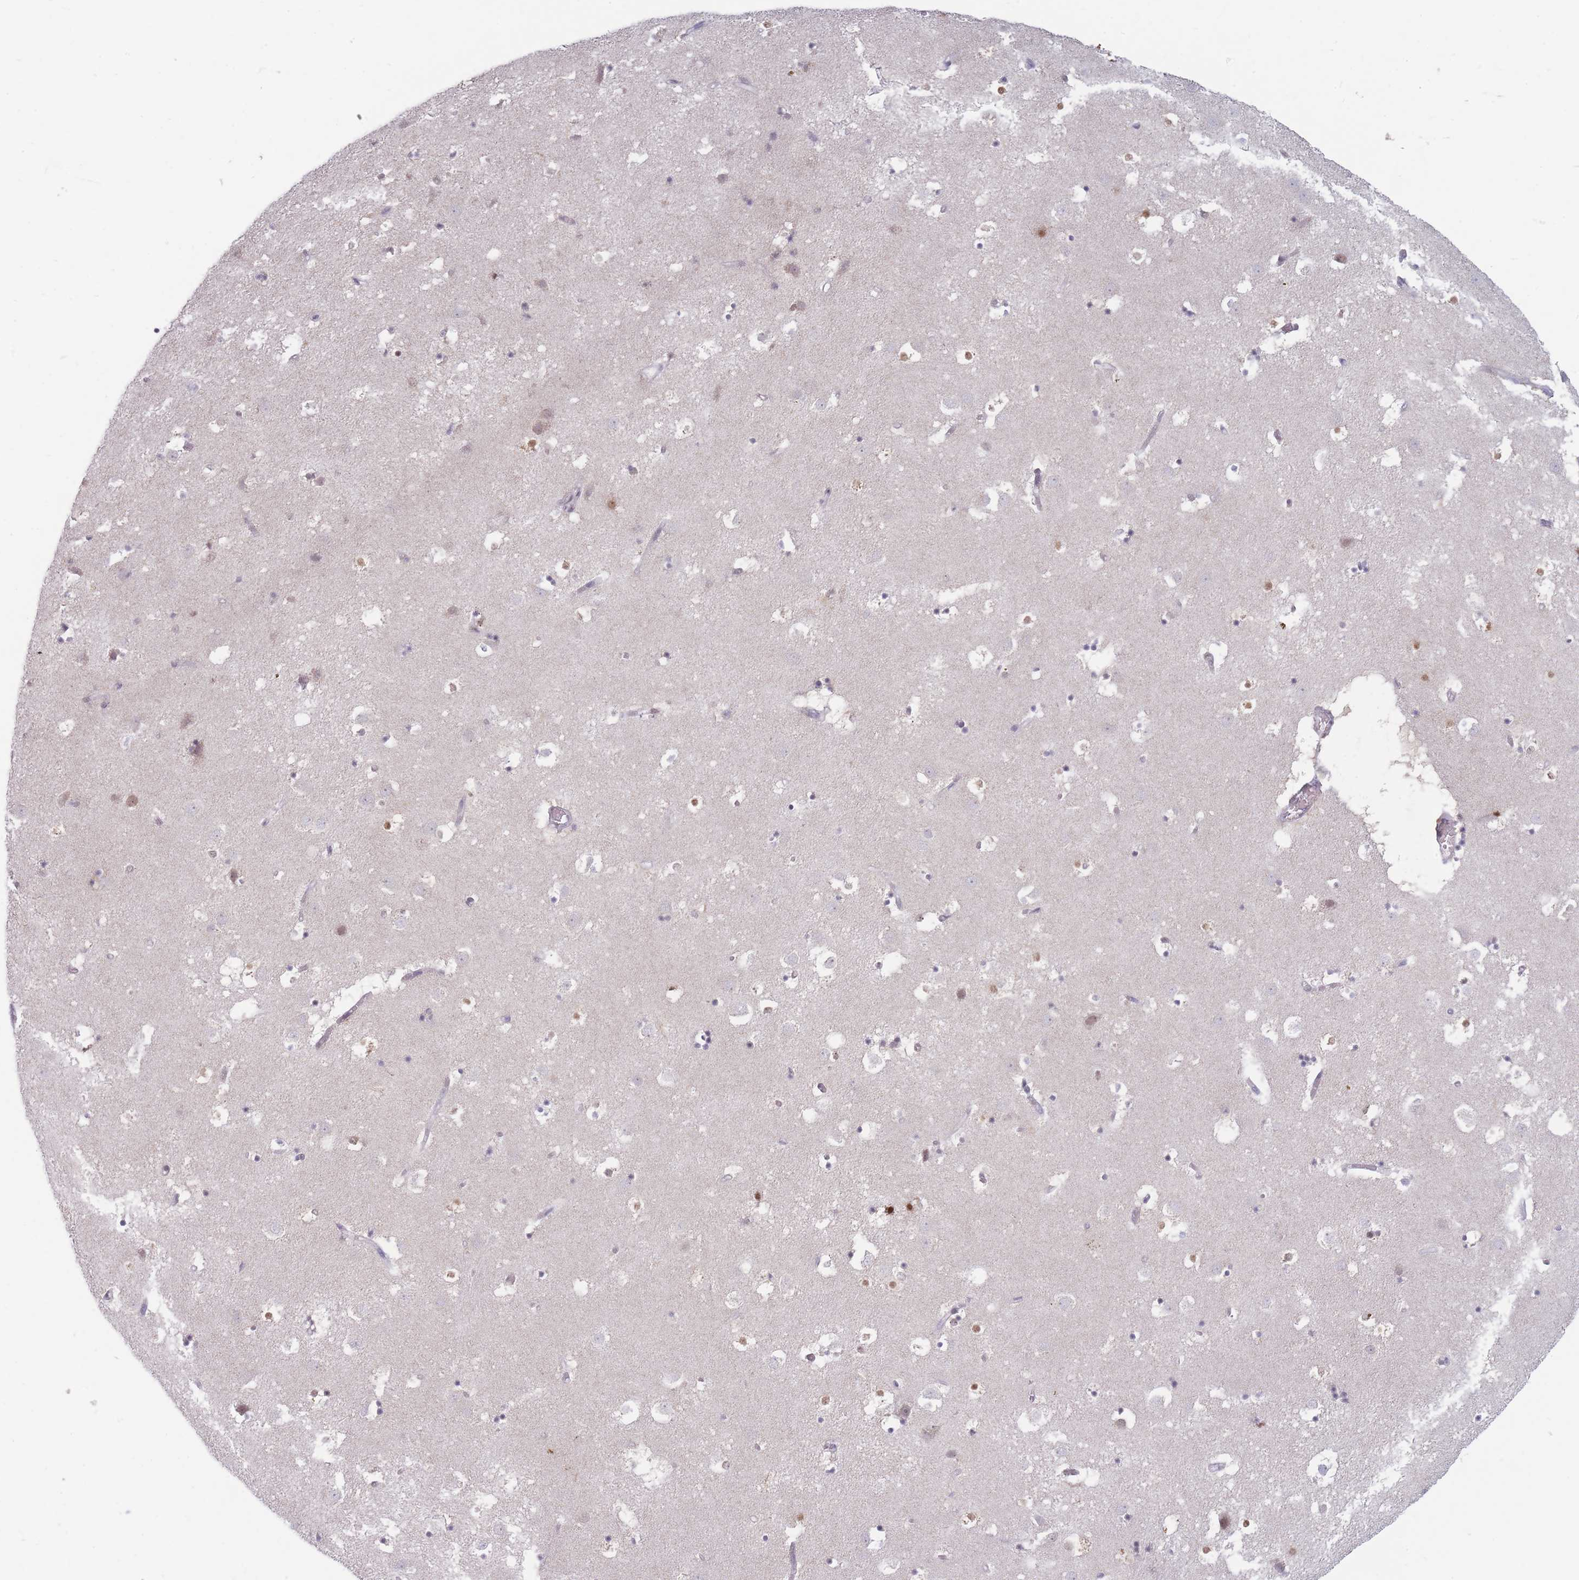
{"staining": {"intensity": "moderate", "quantity": "<25%", "location": "nuclear"}, "tissue": "caudate", "cell_type": "Glial cells", "image_type": "normal", "snomed": [{"axis": "morphology", "description": "Normal tissue, NOS"}, {"axis": "topography", "description": "Lateral ventricle wall"}], "caption": "Unremarkable caudate was stained to show a protein in brown. There is low levels of moderate nuclear positivity in approximately <25% of glial cells. The protein of interest is shown in brown color, while the nuclei are stained blue.", "gene": "ARID3B", "patient": {"sex": "male", "age": 58}}